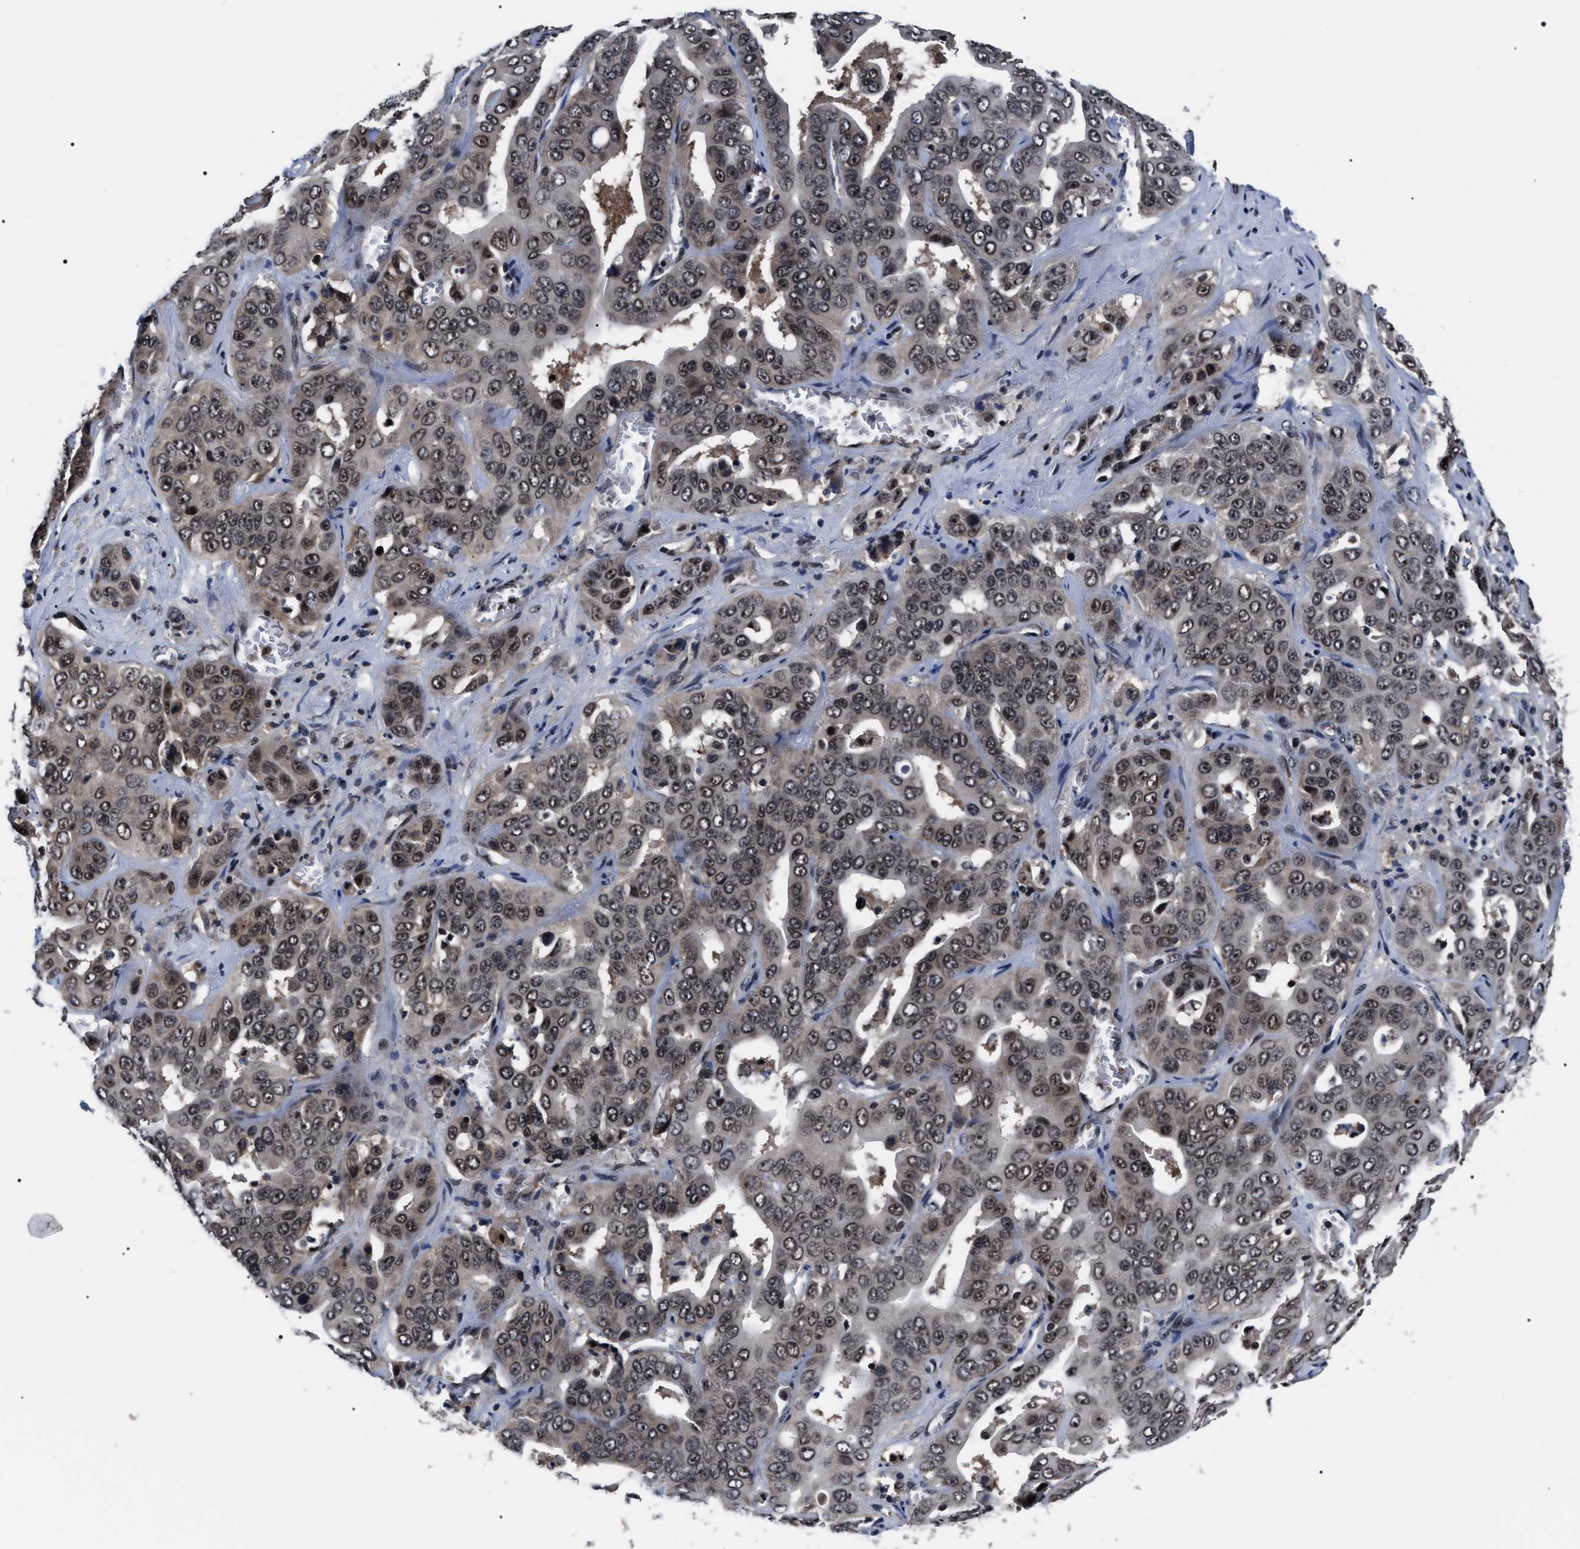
{"staining": {"intensity": "weak", "quantity": "<25%", "location": "nuclear"}, "tissue": "liver cancer", "cell_type": "Tumor cells", "image_type": "cancer", "snomed": [{"axis": "morphology", "description": "Cholangiocarcinoma"}, {"axis": "topography", "description": "Liver"}], "caption": "Immunohistochemistry (IHC) histopathology image of neoplastic tissue: liver cancer stained with DAB displays no significant protein staining in tumor cells.", "gene": "CSNK2A1", "patient": {"sex": "female", "age": 52}}